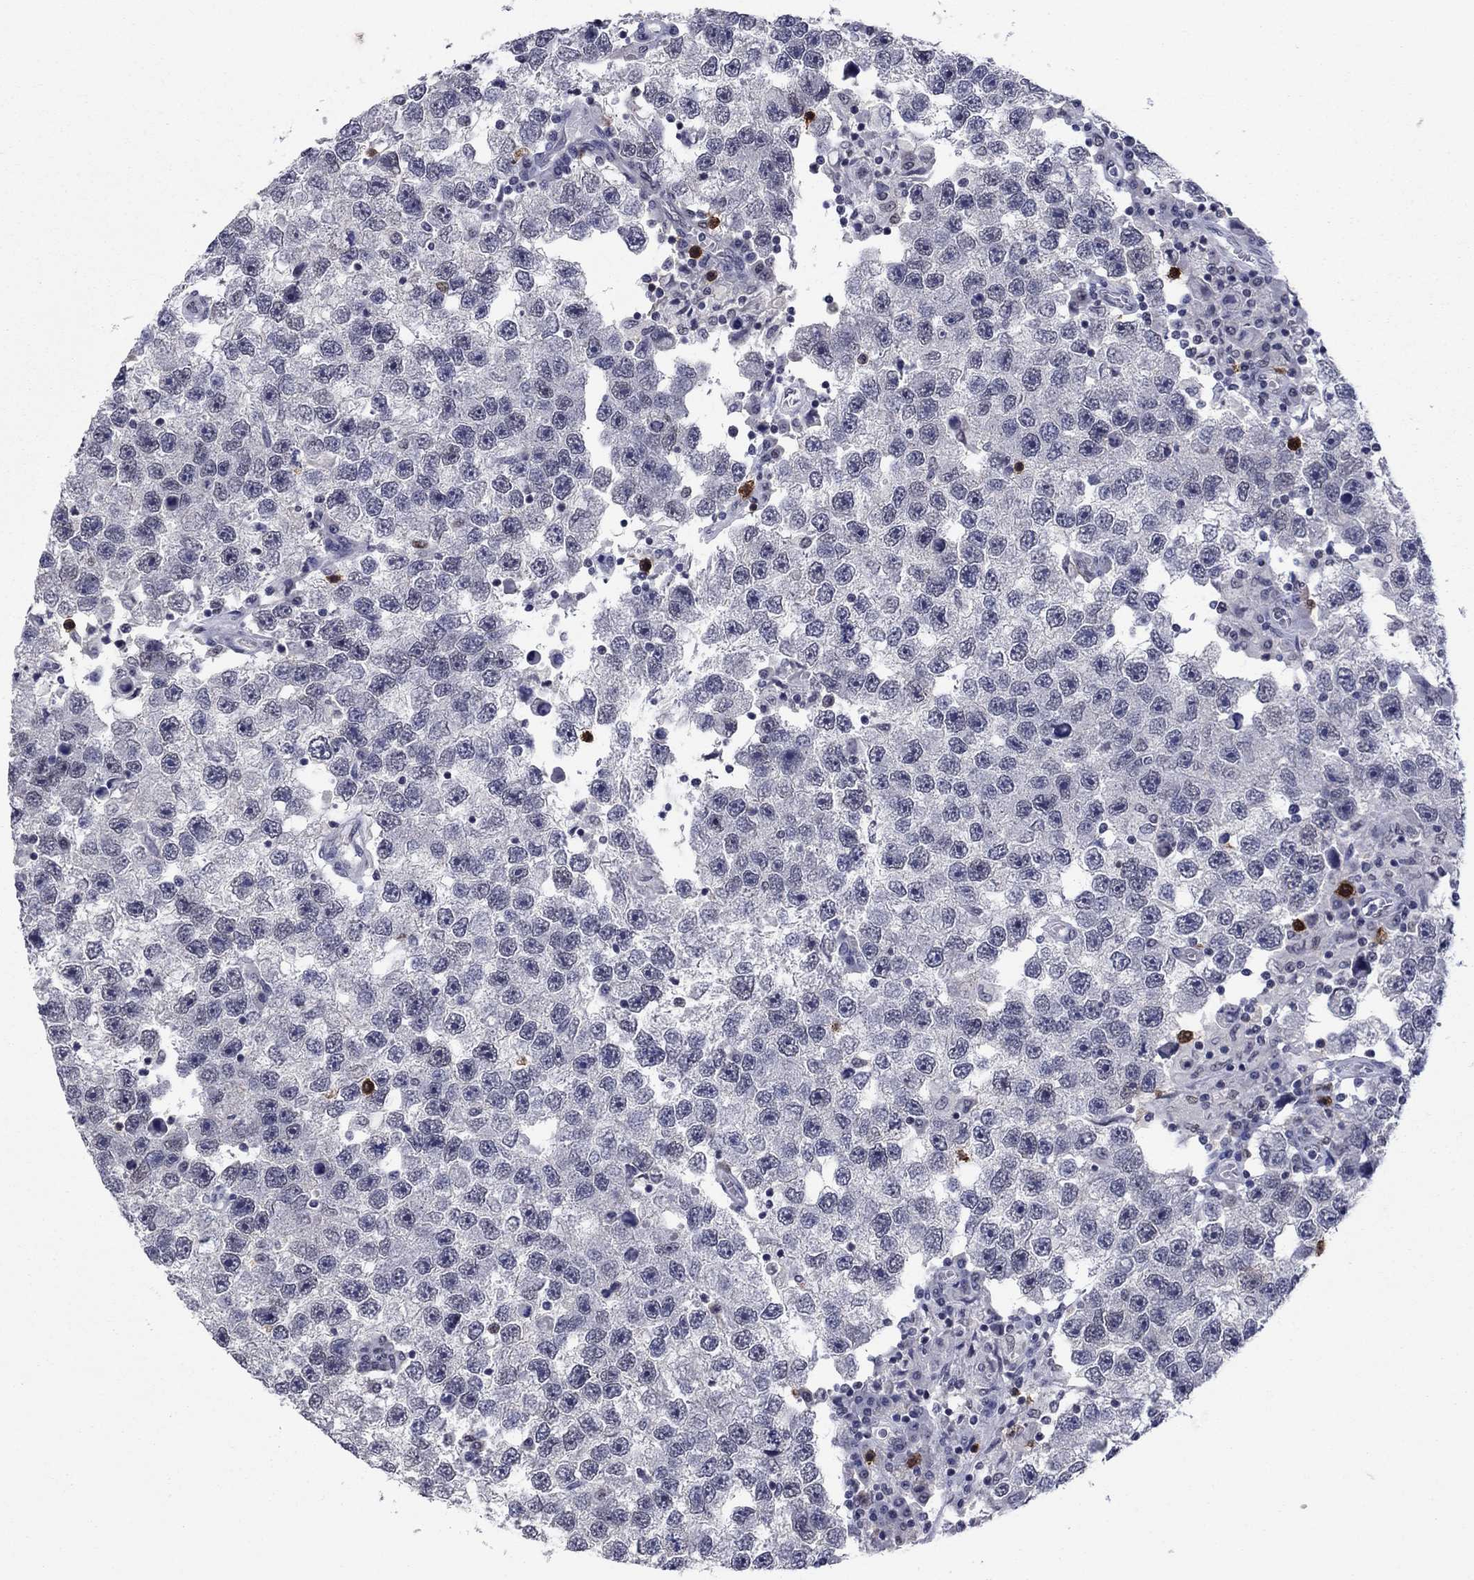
{"staining": {"intensity": "negative", "quantity": "none", "location": "none"}, "tissue": "testis cancer", "cell_type": "Tumor cells", "image_type": "cancer", "snomed": [{"axis": "morphology", "description": "Seminoma, NOS"}, {"axis": "topography", "description": "Testis"}], "caption": "Immunohistochemistry photomicrograph of testis cancer (seminoma) stained for a protein (brown), which displays no staining in tumor cells.", "gene": "TYMS", "patient": {"sex": "male", "age": 26}}